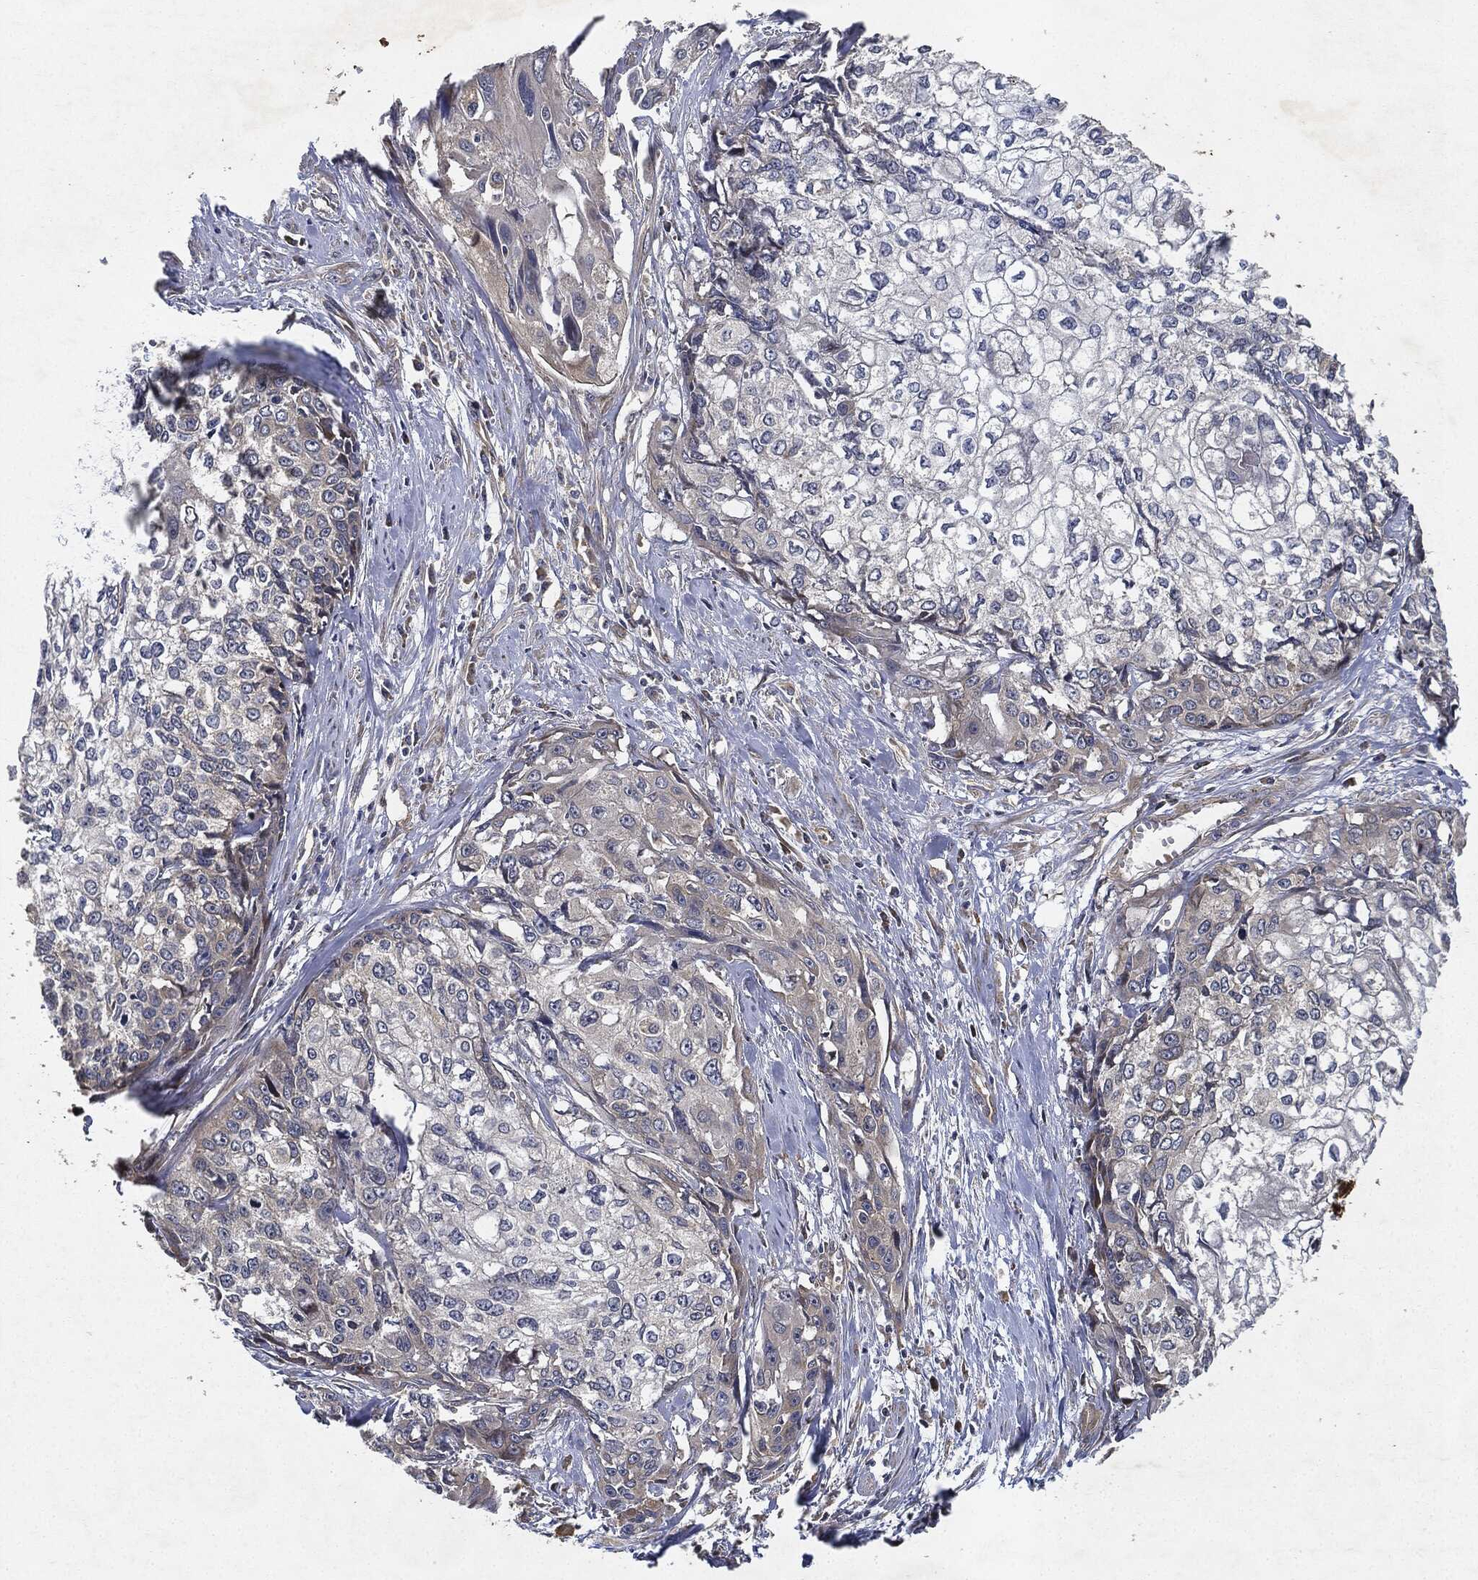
{"staining": {"intensity": "negative", "quantity": "none", "location": "none"}, "tissue": "cervical cancer", "cell_type": "Tumor cells", "image_type": "cancer", "snomed": [{"axis": "morphology", "description": "Squamous cell carcinoma, NOS"}, {"axis": "topography", "description": "Cervix"}], "caption": "Cervical cancer (squamous cell carcinoma) stained for a protein using immunohistochemistry demonstrates no staining tumor cells.", "gene": "MLST8", "patient": {"sex": "female", "age": 58}}